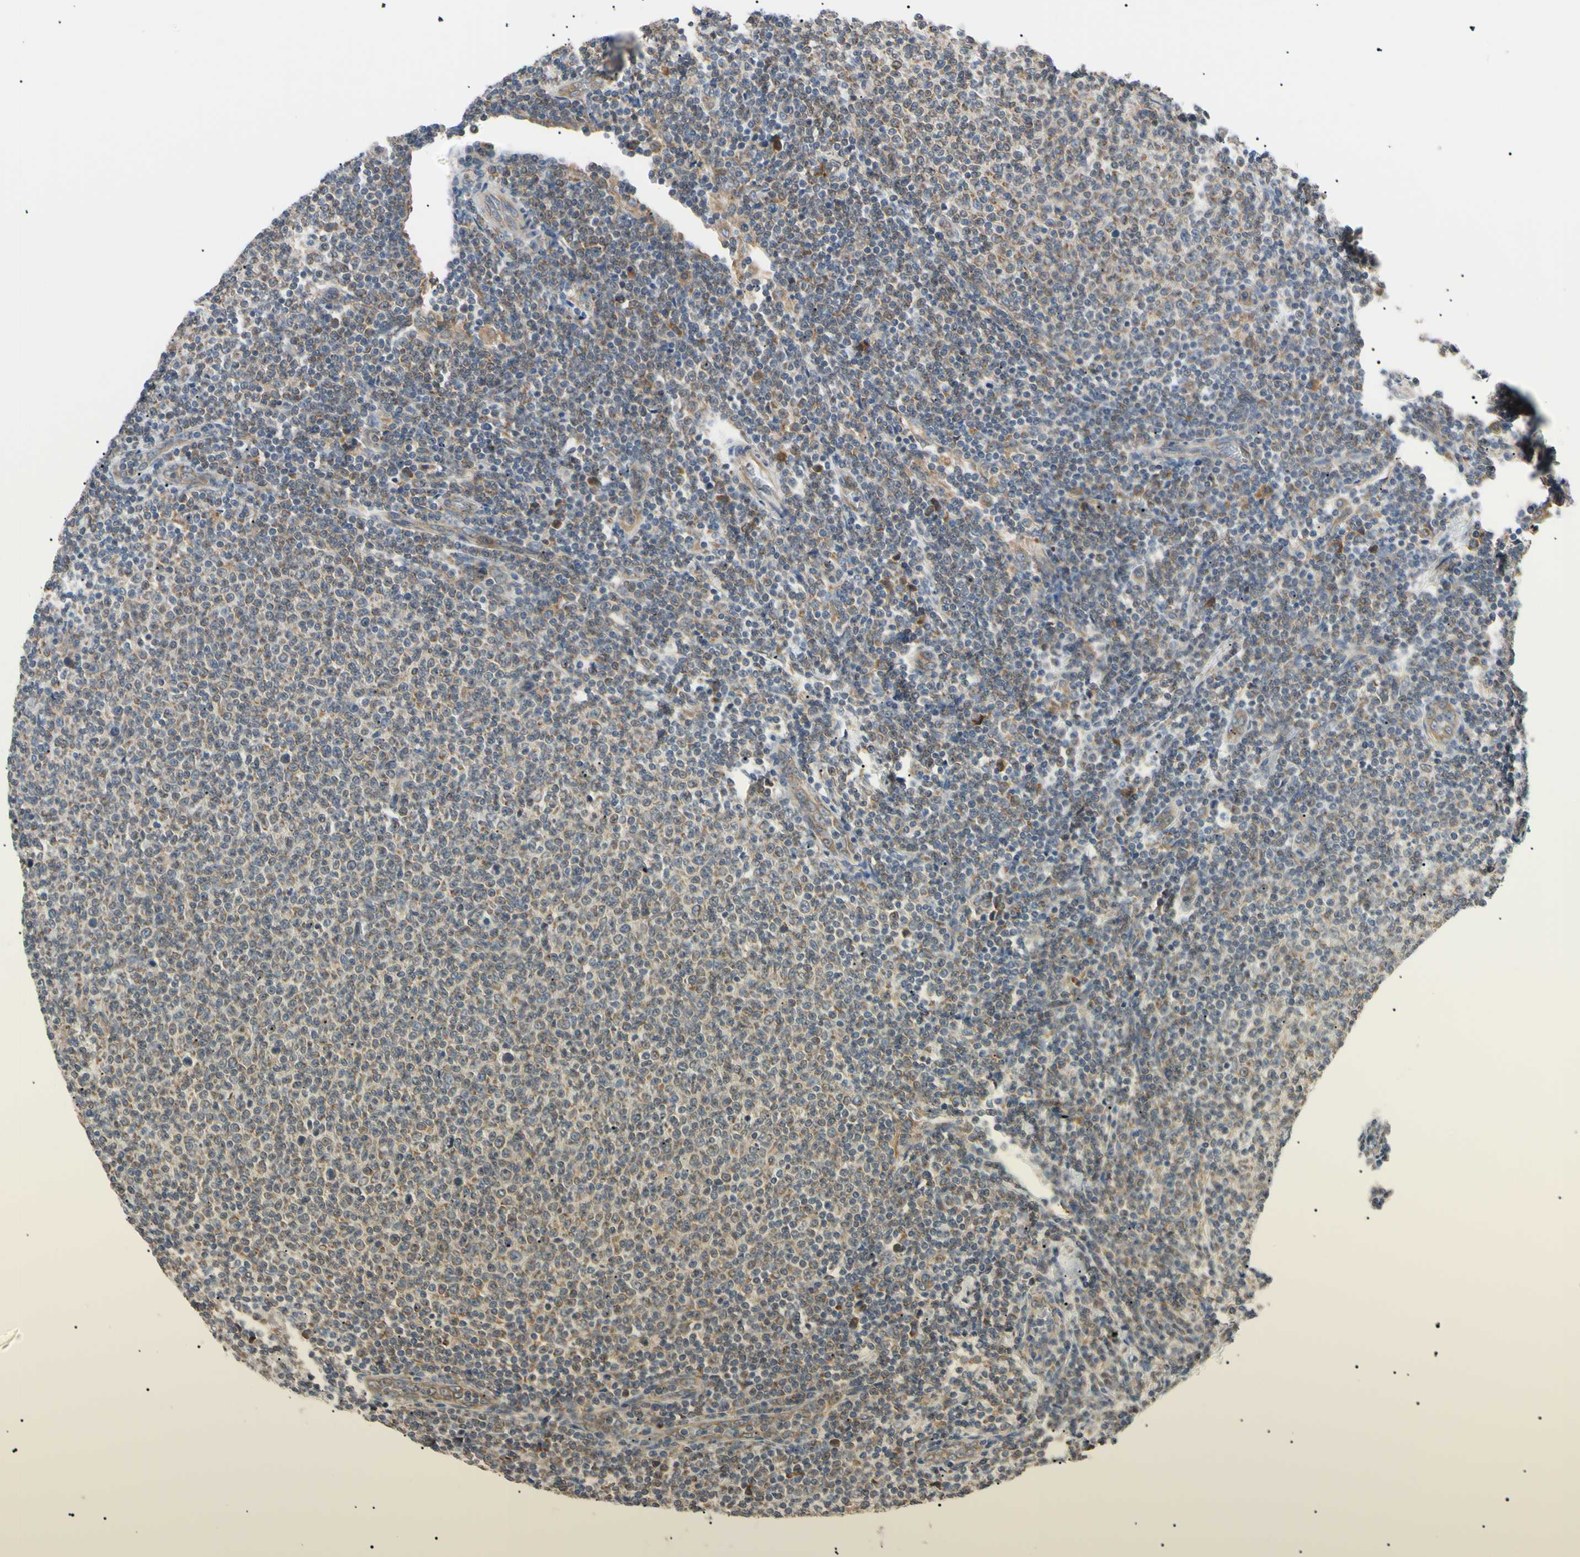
{"staining": {"intensity": "negative", "quantity": "none", "location": "none"}, "tissue": "lymphoma", "cell_type": "Tumor cells", "image_type": "cancer", "snomed": [{"axis": "morphology", "description": "Malignant lymphoma, non-Hodgkin's type, Low grade"}, {"axis": "topography", "description": "Lymph node"}], "caption": "A high-resolution image shows immunohistochemistry staining of lymphoma, which reveals no significant expression in tumor cells. (Stains: DAB (3,3'-diaminobenzidine) IHC with hematoxylin counter stain, Microscopy: brightfield microscopy at high magnification).", "gene": "VAPA", "patient": {"sex": "male", "age": 66}}